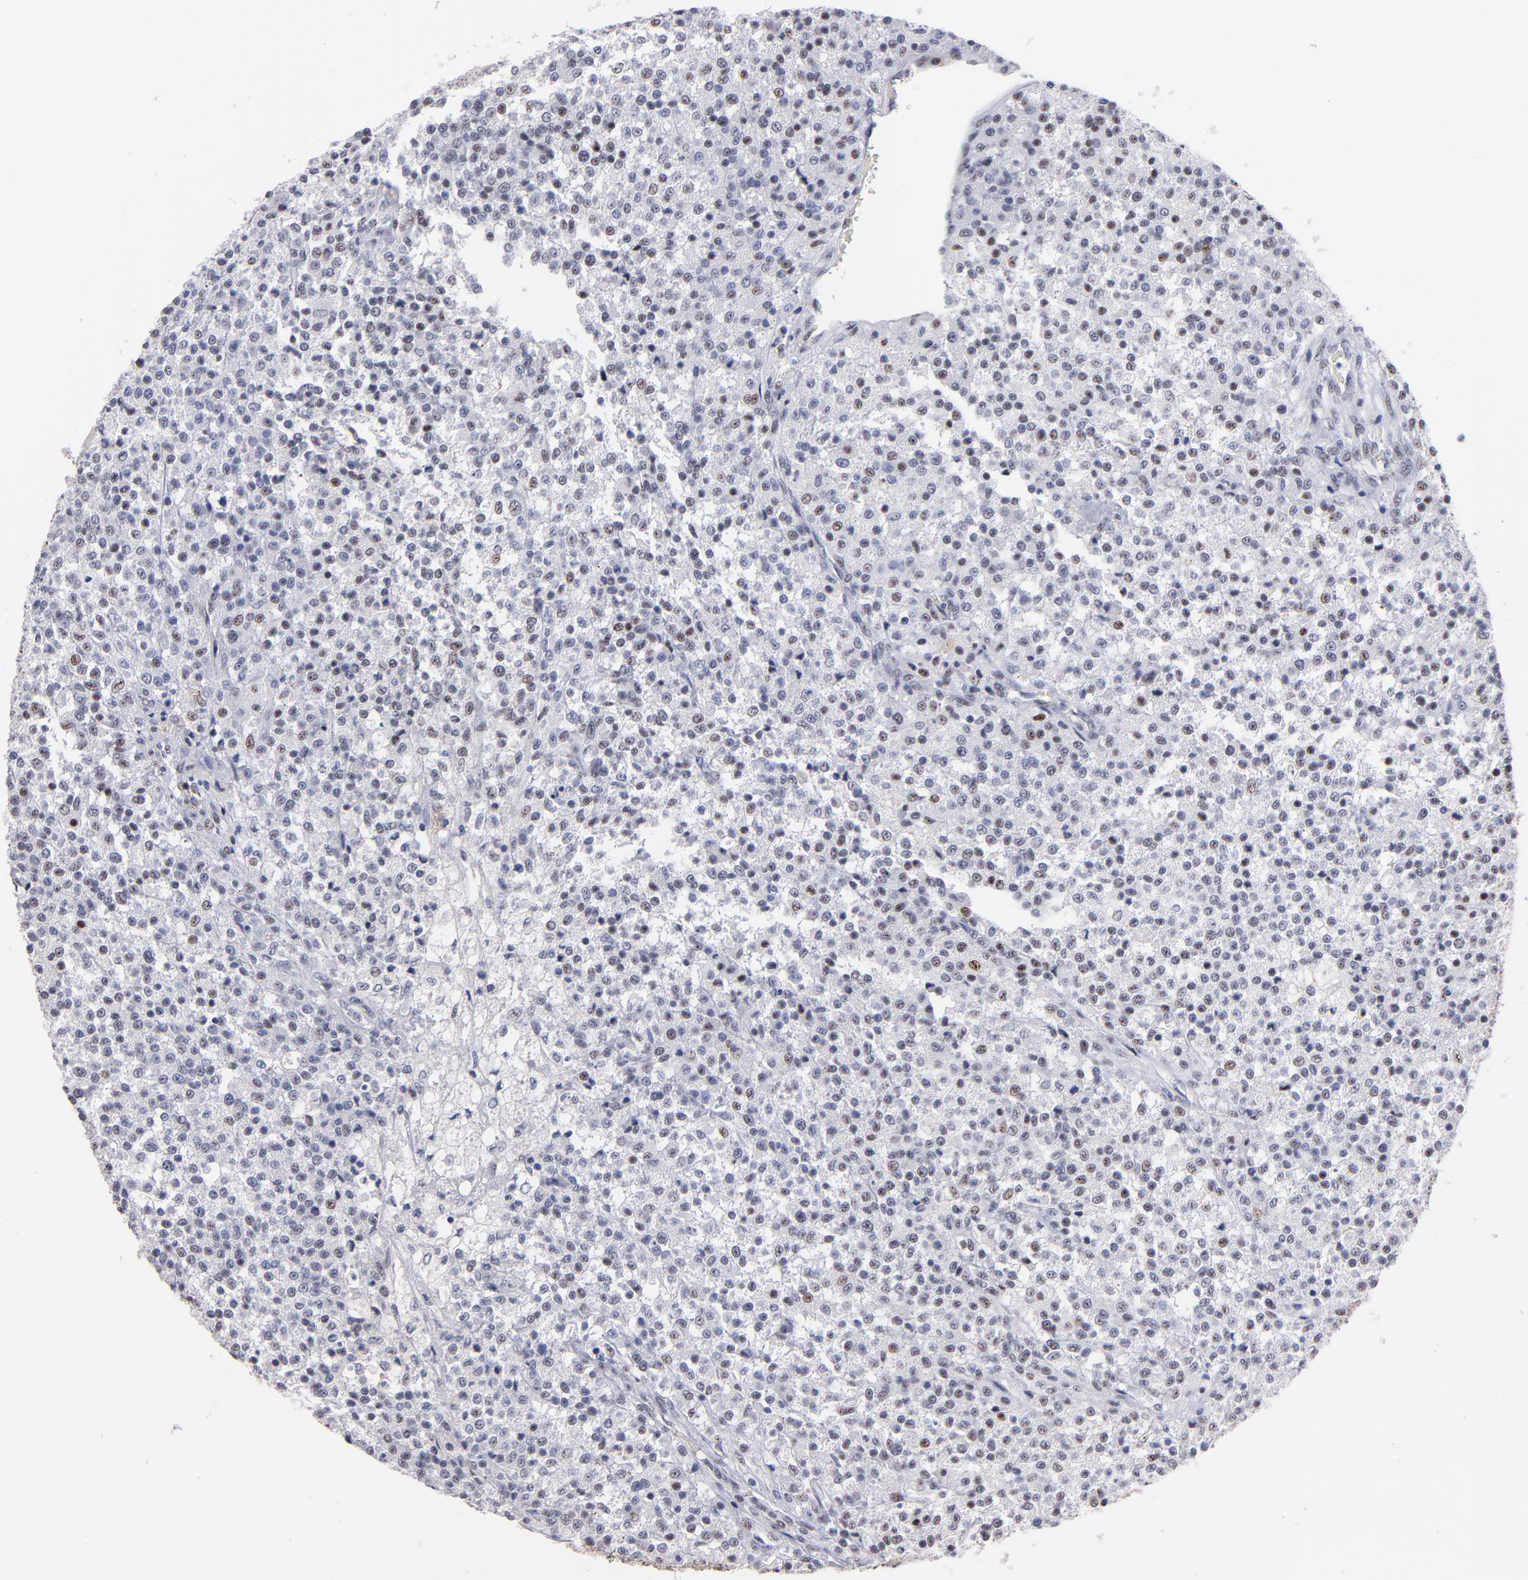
{"staining": {"intensity": "weak", "quantity": "25%-75%", "location": "nuclear"}, "tissue": "testis cancer", "cell_type": "Tumor cells", "image_type": "cancer", "snomed": [{"axis": "morphology", "description": "Seminoma, NOS"}, {"axis": "topography", "description": "Testis"}], "caption": "Testis seminoma stained with DAB IHC reveals low levels of weak nuclear positivity in about 25%-75% of tumor cells.", "gene": "RAF1", "patient": {"sex": "male", "age": 59}}